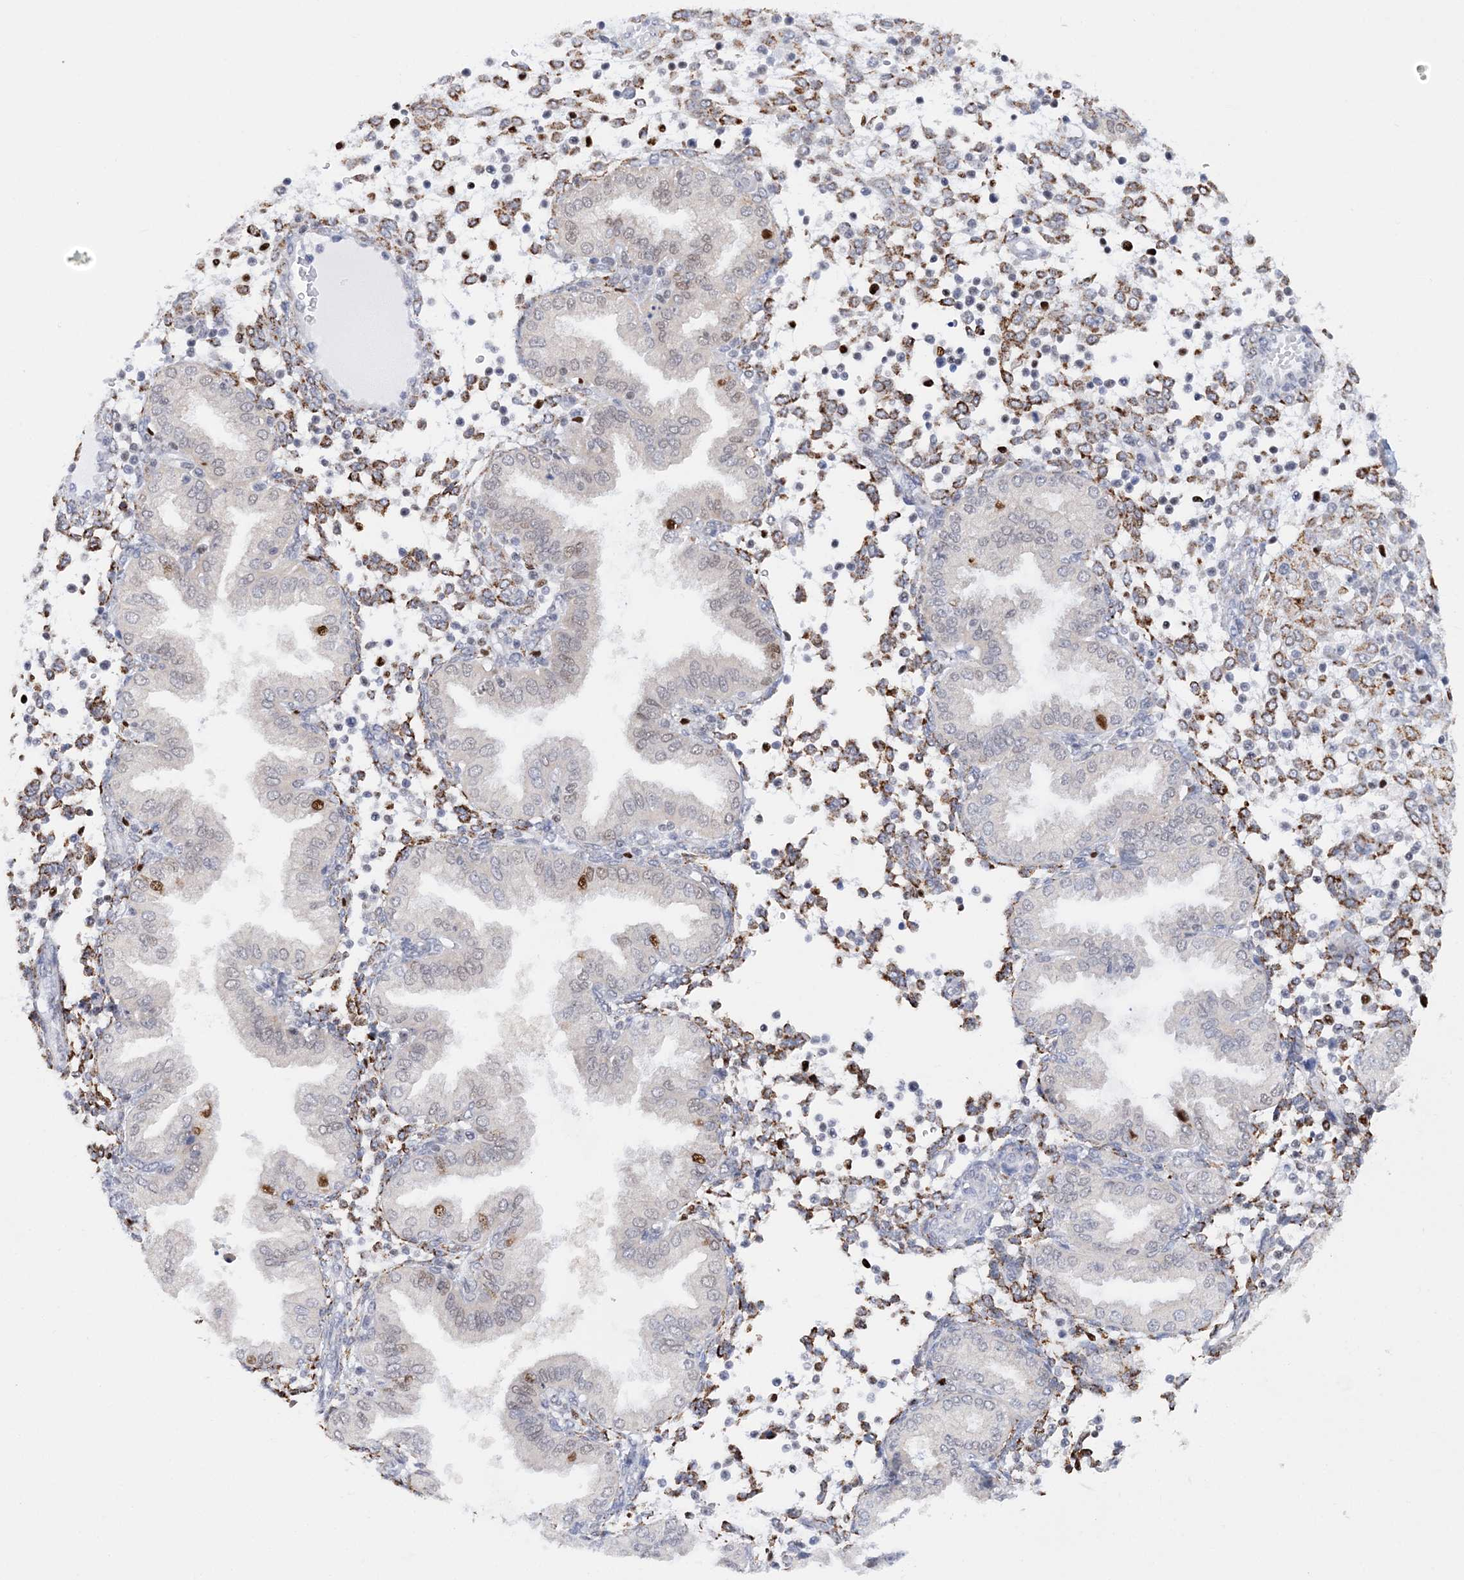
{"staining": {"intensity": "moderate", "quantity": "<25%", "location": "cytoplasmic/membranous"}, "tissue": "endometrium", "cell_type": "Cells in endometrial stroma", "image_type": "normal", "snomed": [{"axis": "morphology", "description": "Normal tissue, NOS"}, {"axis": "topography", "description": "Endometrium"}], "caption": "Immunohistochemical staining of unremarkable human endometrium displays low levels of moderate cytoplasmic/membranous positivity in about <25% of cells in endometrial stroma.", "gene": "NIT2", "patient": {"sex": "female", "age": 53}}